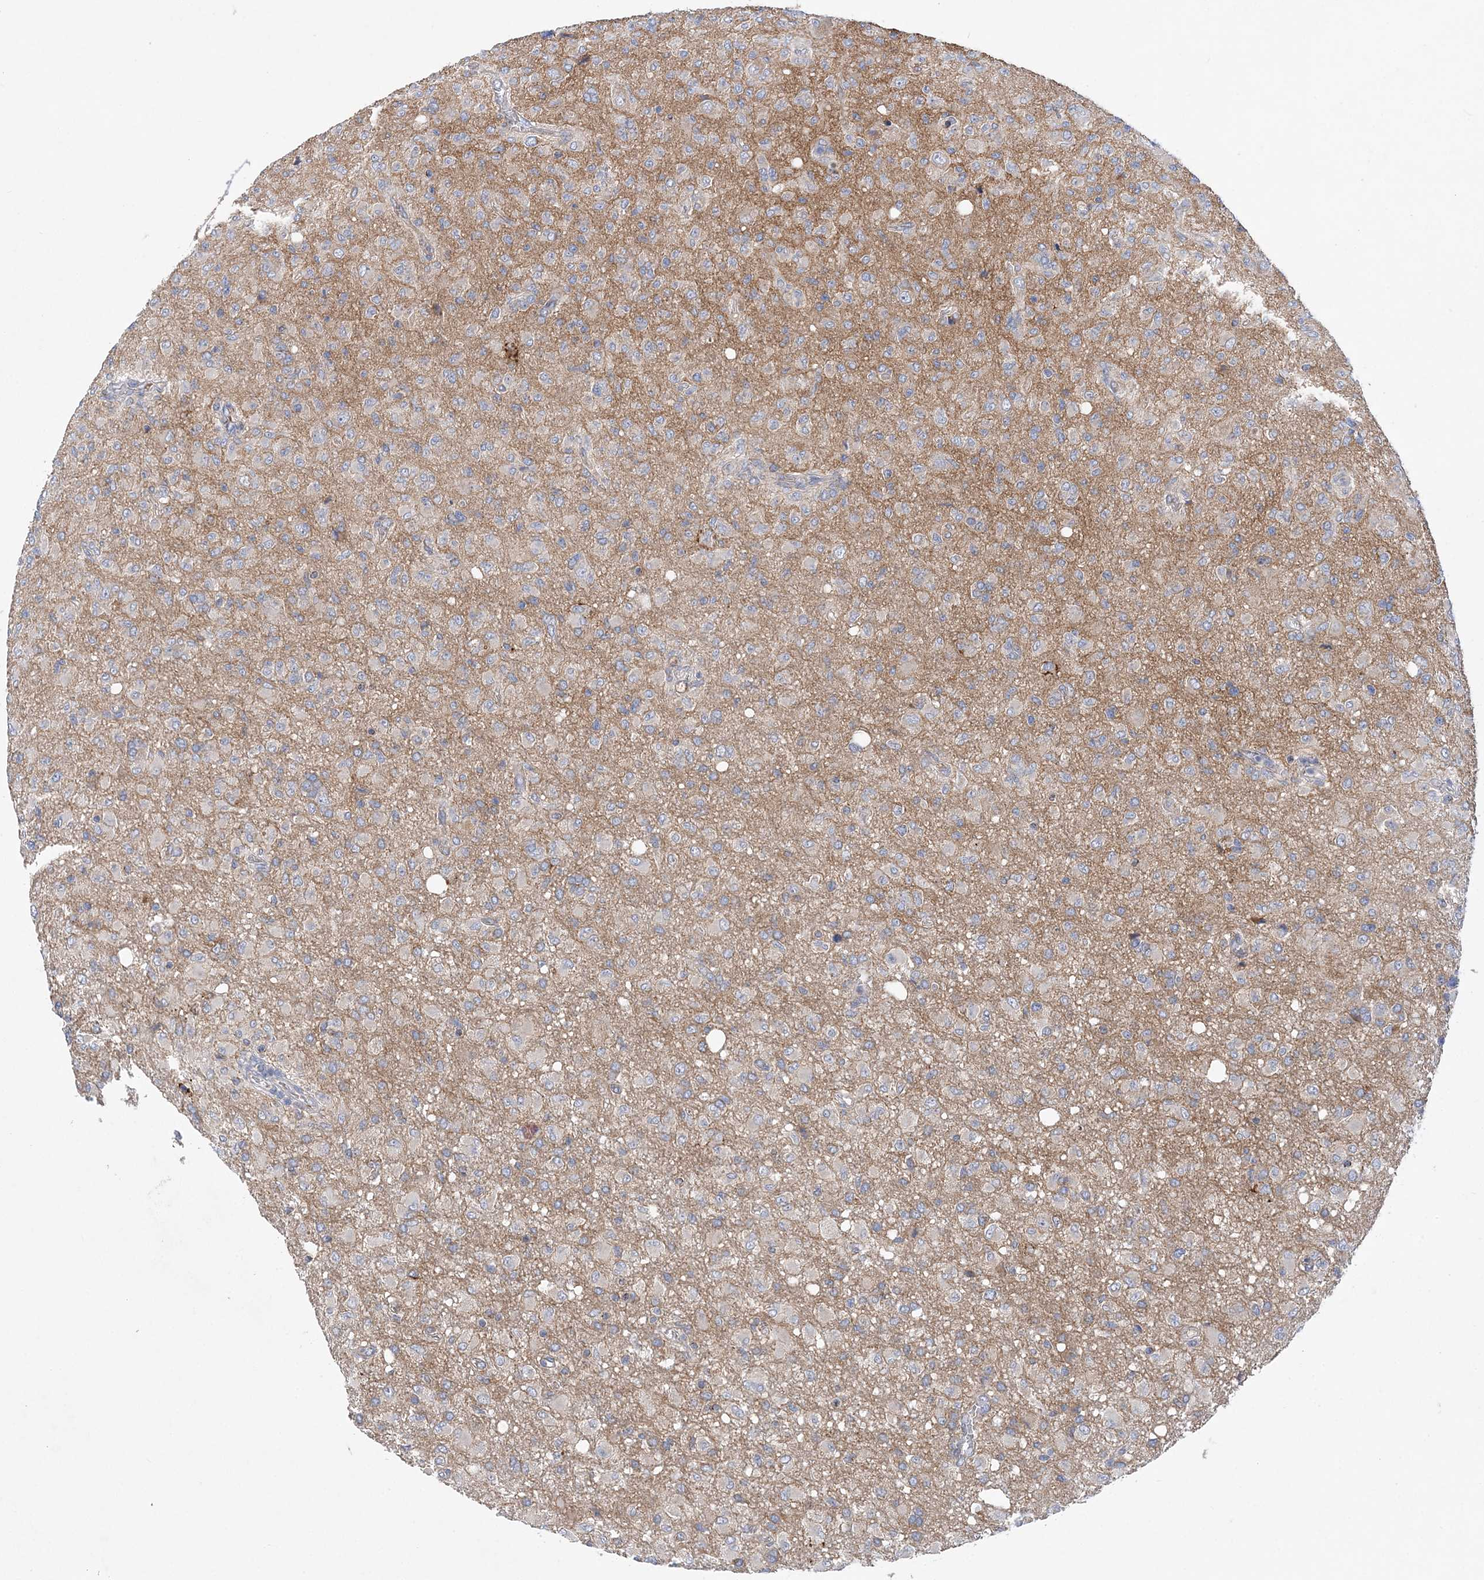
{"staining": {"intensity": "negative", "quantity": "none", "location": "none"}, "tissue": "glioma", "cell_type": "Tumor cells", "image_type": "cancer", "snomed": [{"axis": "morphology", "description": "Glioma, malignant, High grade"}, {"axis": "topography", "description": "Brain"}], "caption": "IHC histopathology image of neoplastic tissue: glioma stained with DAB shows no significant protein positivity in tumor cells.", "gene": "TRAPPC13", "patient": {"sex": "female", "age": 57}}